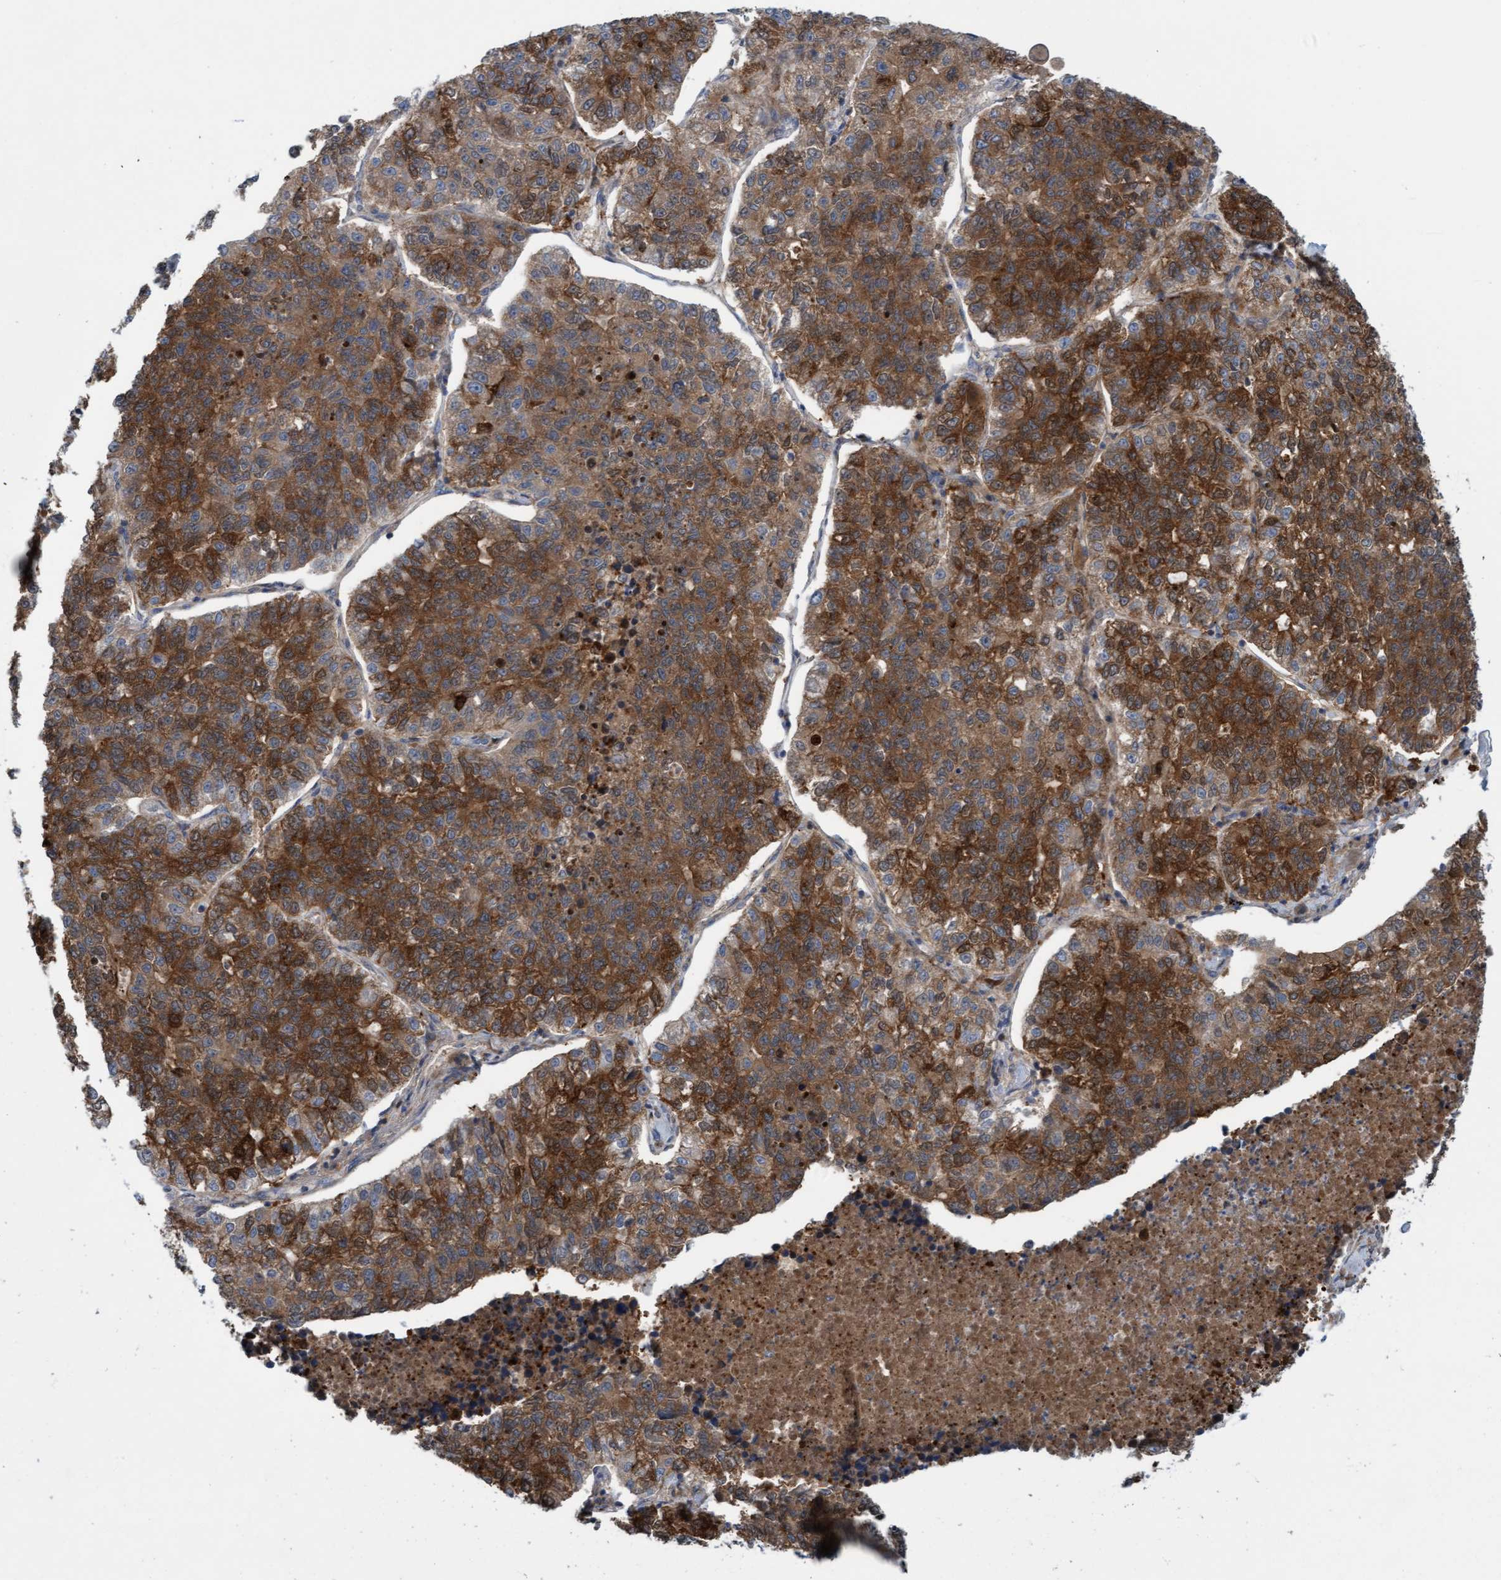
{"staining": {"intensity": "strong", "quantity": "25%-75%", "location": "cytoplasmic/membranous"}, "tissue": "lung cancer", "cell_type": "Tumor cells", "image_type": "cancer", "snomed": [{"axis": "morphology", "description": "Adenocarcinoma, NOS"}, {"axis": "topography", "description": "Lung"}], "caption": "A brown stain highlights strong cytoplasmic/membranous positivity of a protein in adenocarcinoma (lung) tumor cells.", "gene": "KLHL25", "patient": {"sex": "male", "age": 49}}